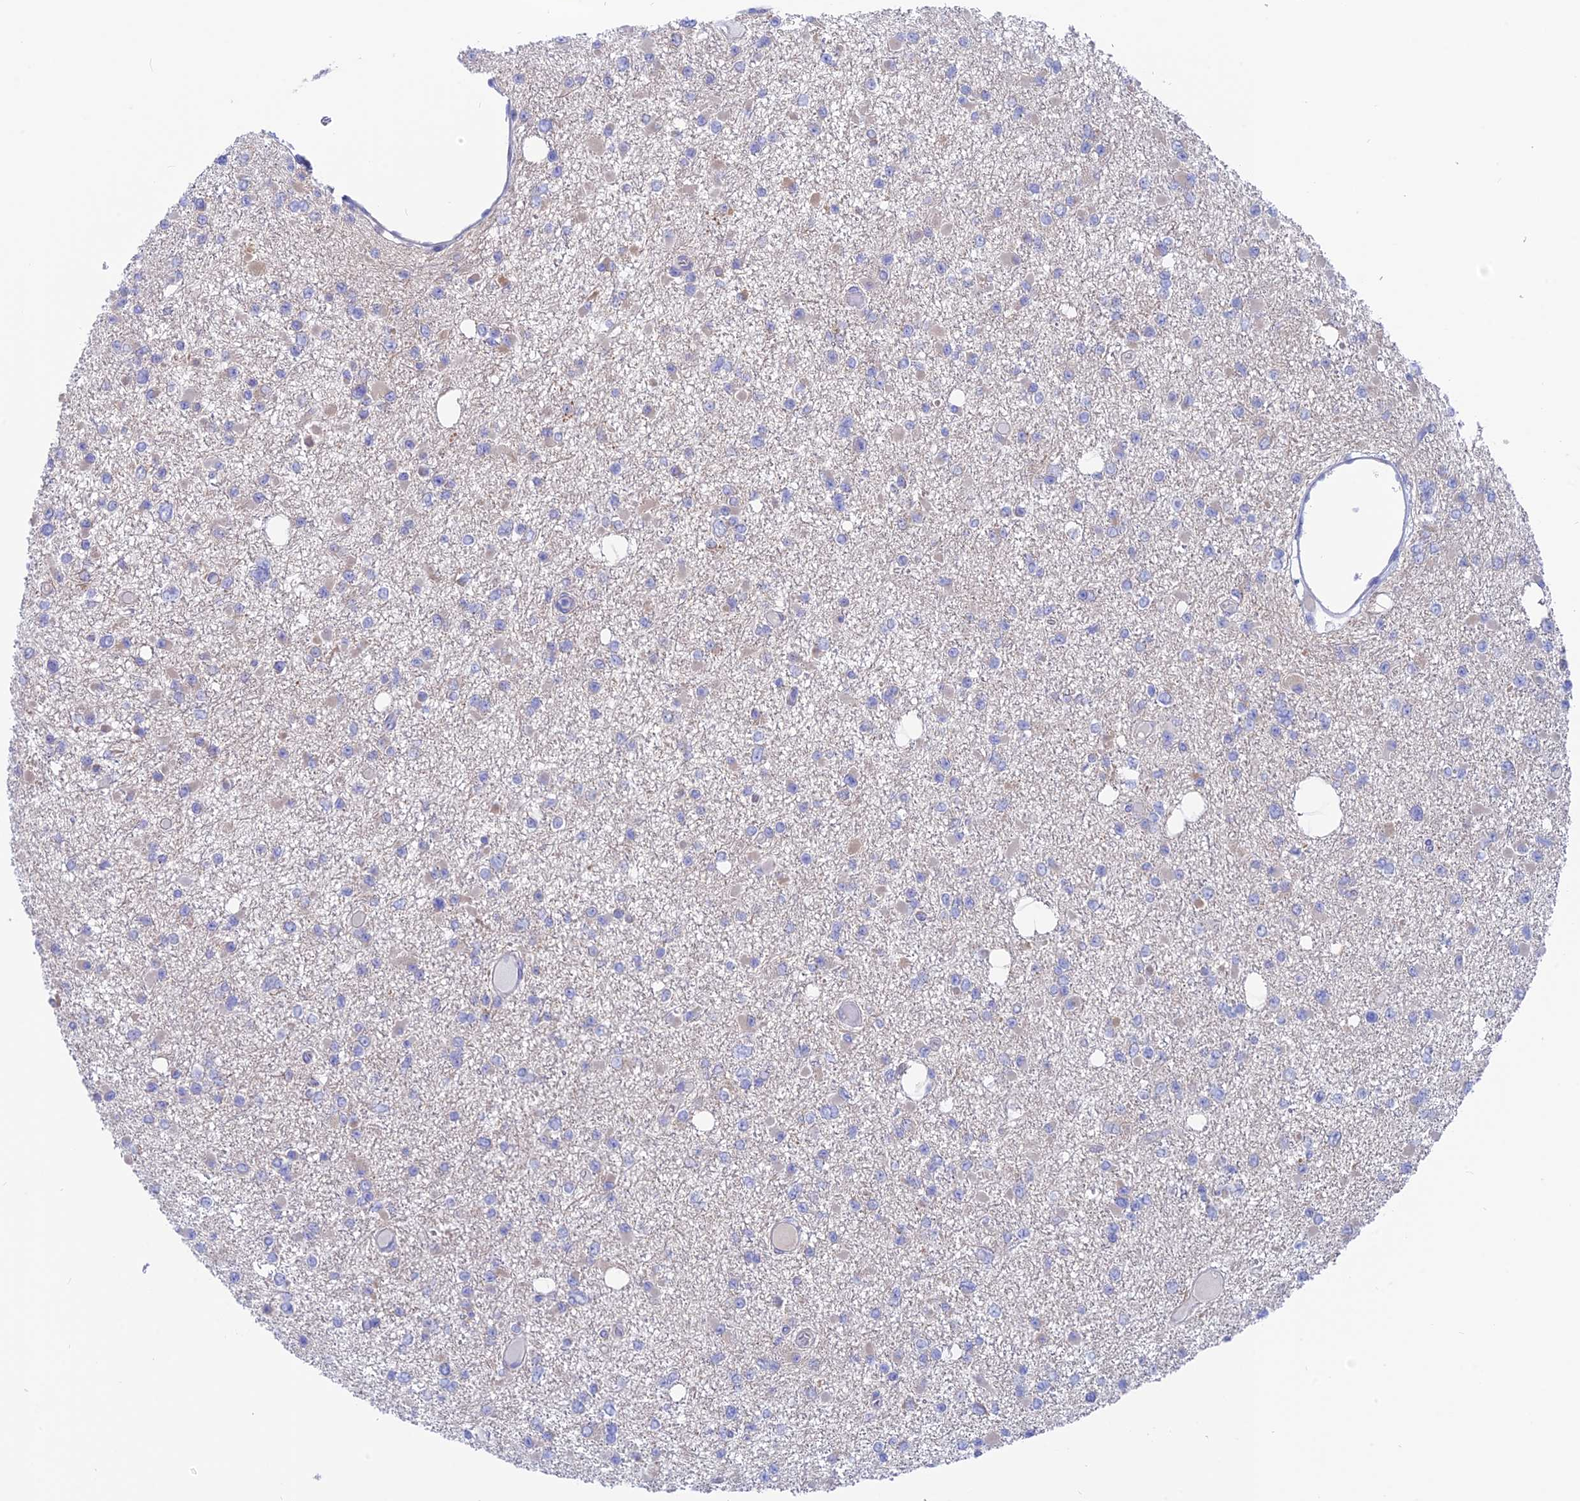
{"staining": {"intensity": "negative", "quantity": "none", "location": "none"}, "tissue": "glioma", "cell_type": "Tumor cells", "image_type": "cancer", "snomed": [{"axis": "morphology", "description": "Glioma, malignant, Low grade"}, {"axis": "topography", "description": "Brain"}], "caption": "Tumor cells show no significant protein positivity in glioma.", "gene": "LZTFL1", "patient": {"sex": "female", "age": 22}}